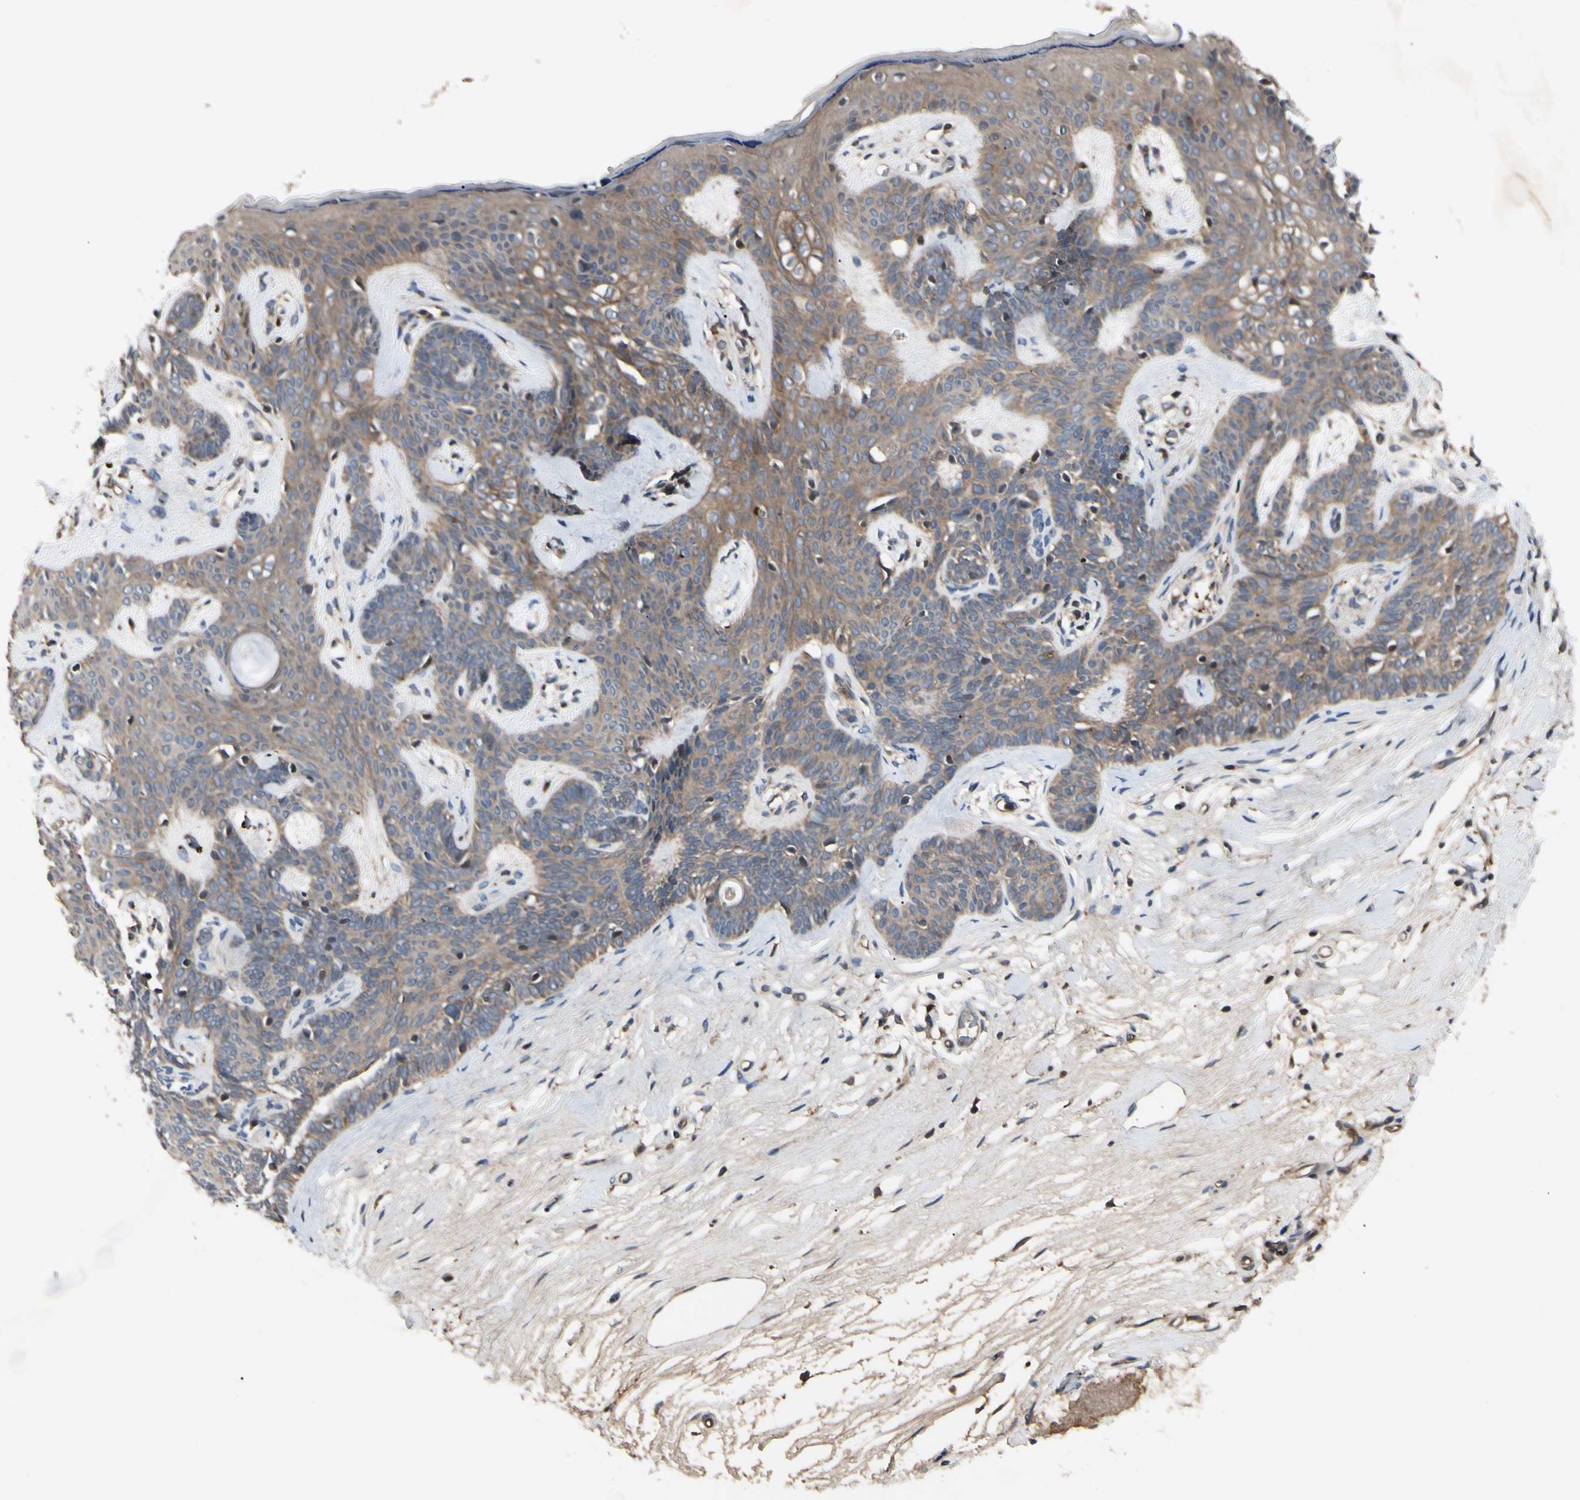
{"staining": {"intensity": "moderate", "quantity": ">75%", "location": "cytoplasmic/membranous"}, "tissue": "skin cancer", "cell_type": "Tumor cells", "image_type": "cancer", "snomed": [{"axis": "morphology", "description": "Developmental malformation"}, {"axis": "morphology", "description": "Basal cell carcinoma"}, {"axis": "topography", "description": "Skin"}], "caption": "DAB immunohistochemical staining of human skin cancer reveals moderate cytoplasmic/membranous protein staining in approximately >75% of tumor cells.", "gene": "RNF14", "patient": {"sex": "female", "age": 62}}